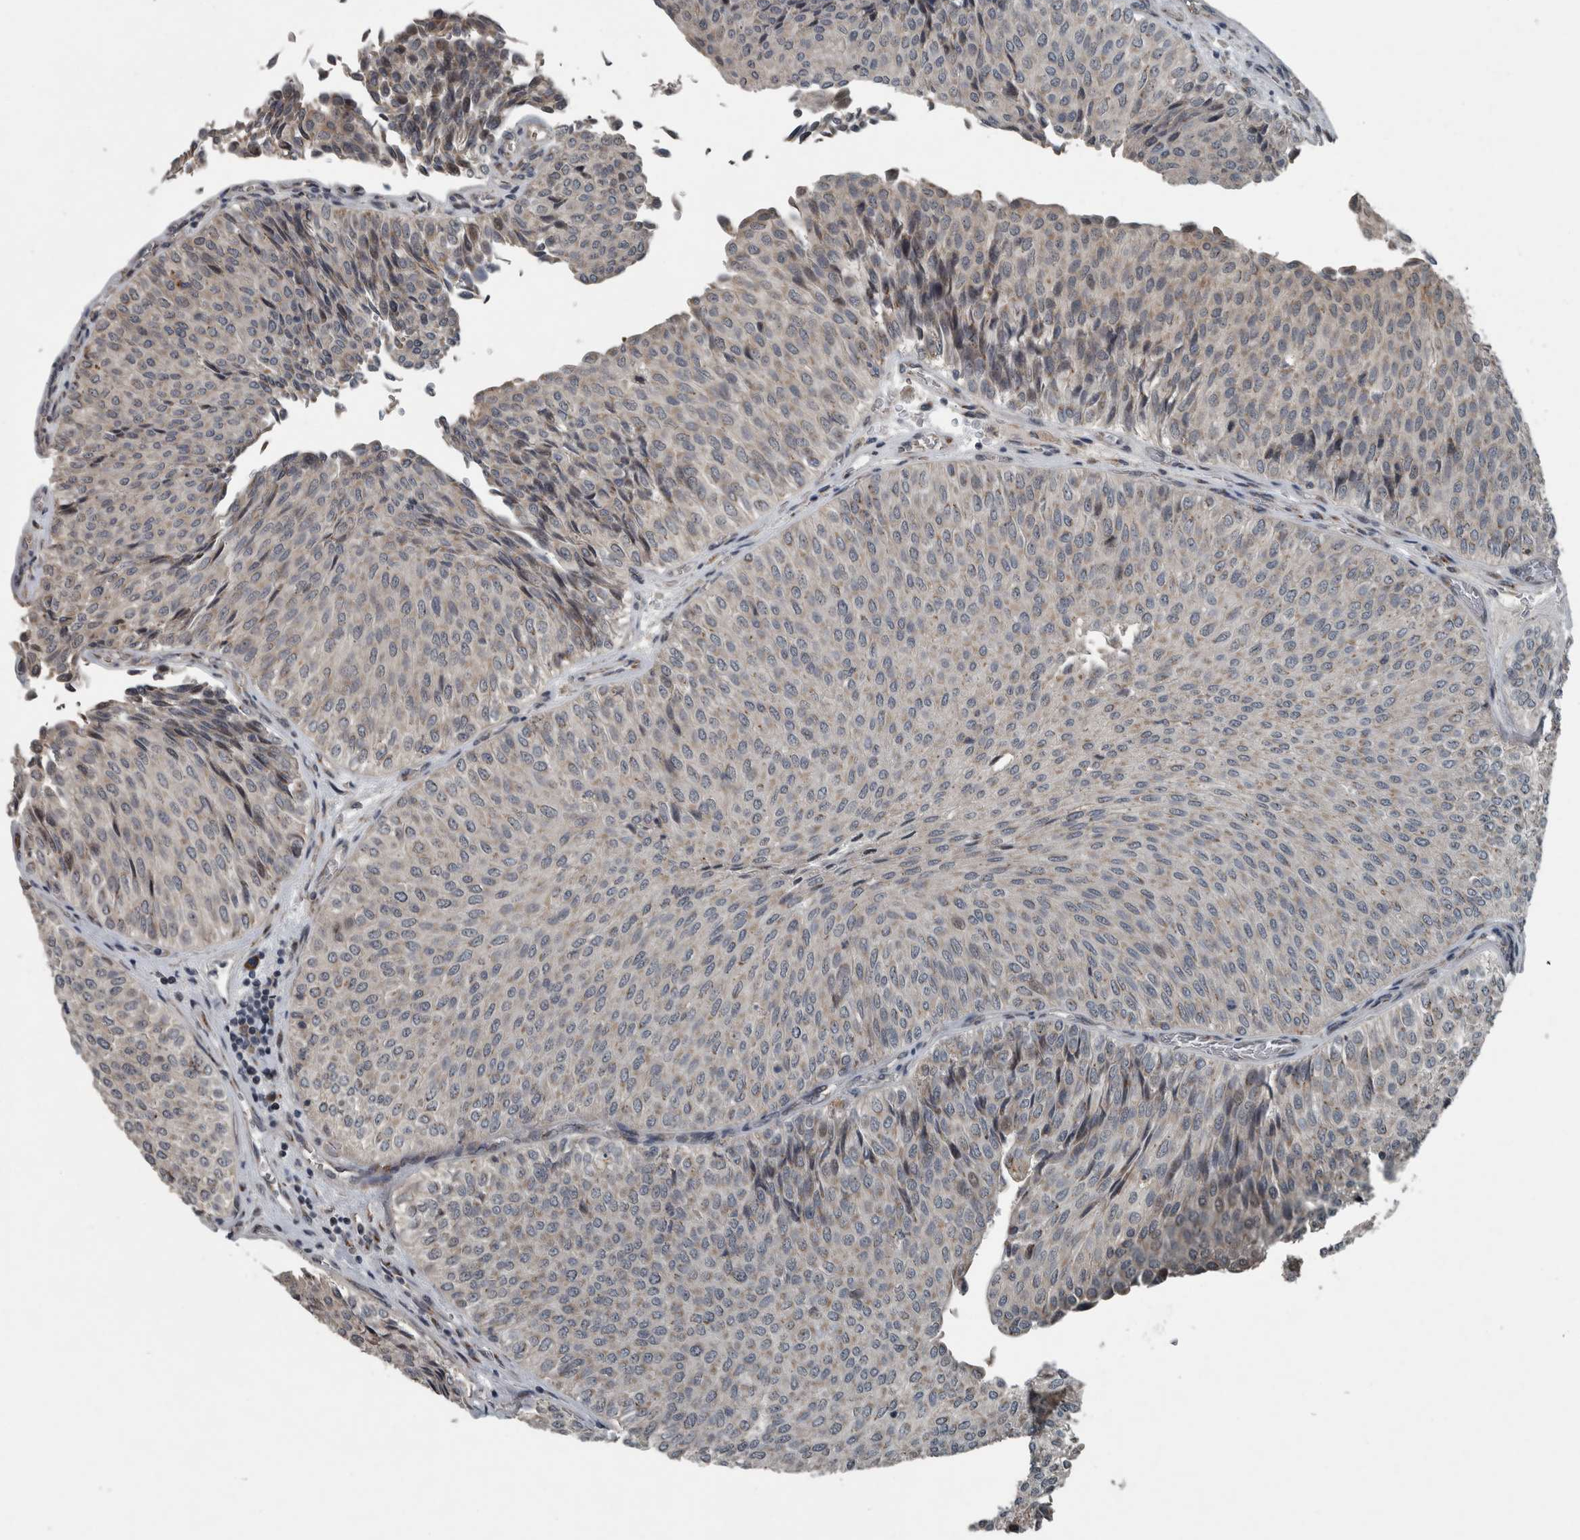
{"staining": {"intensity": "weak", "quantity": "25%-75%", "location": "cytoplasmic/membranous"}, "tissue": "urothelial cancer", "cell_type": "Tumor cells", "image_type": "cancer", "snomed": [{"axis": "morphology", "description": "Urothelial carcinoma, Low grade"}, {"axis": "topography", "description": "Urinary bladder"}], "caption": "Human urothelial carcinoma (low-grade) stained with a protein marker reveals weak staining in tumor cells.", "gene": "ZNF345", "patient": {"sex": "male", "age": 78}}